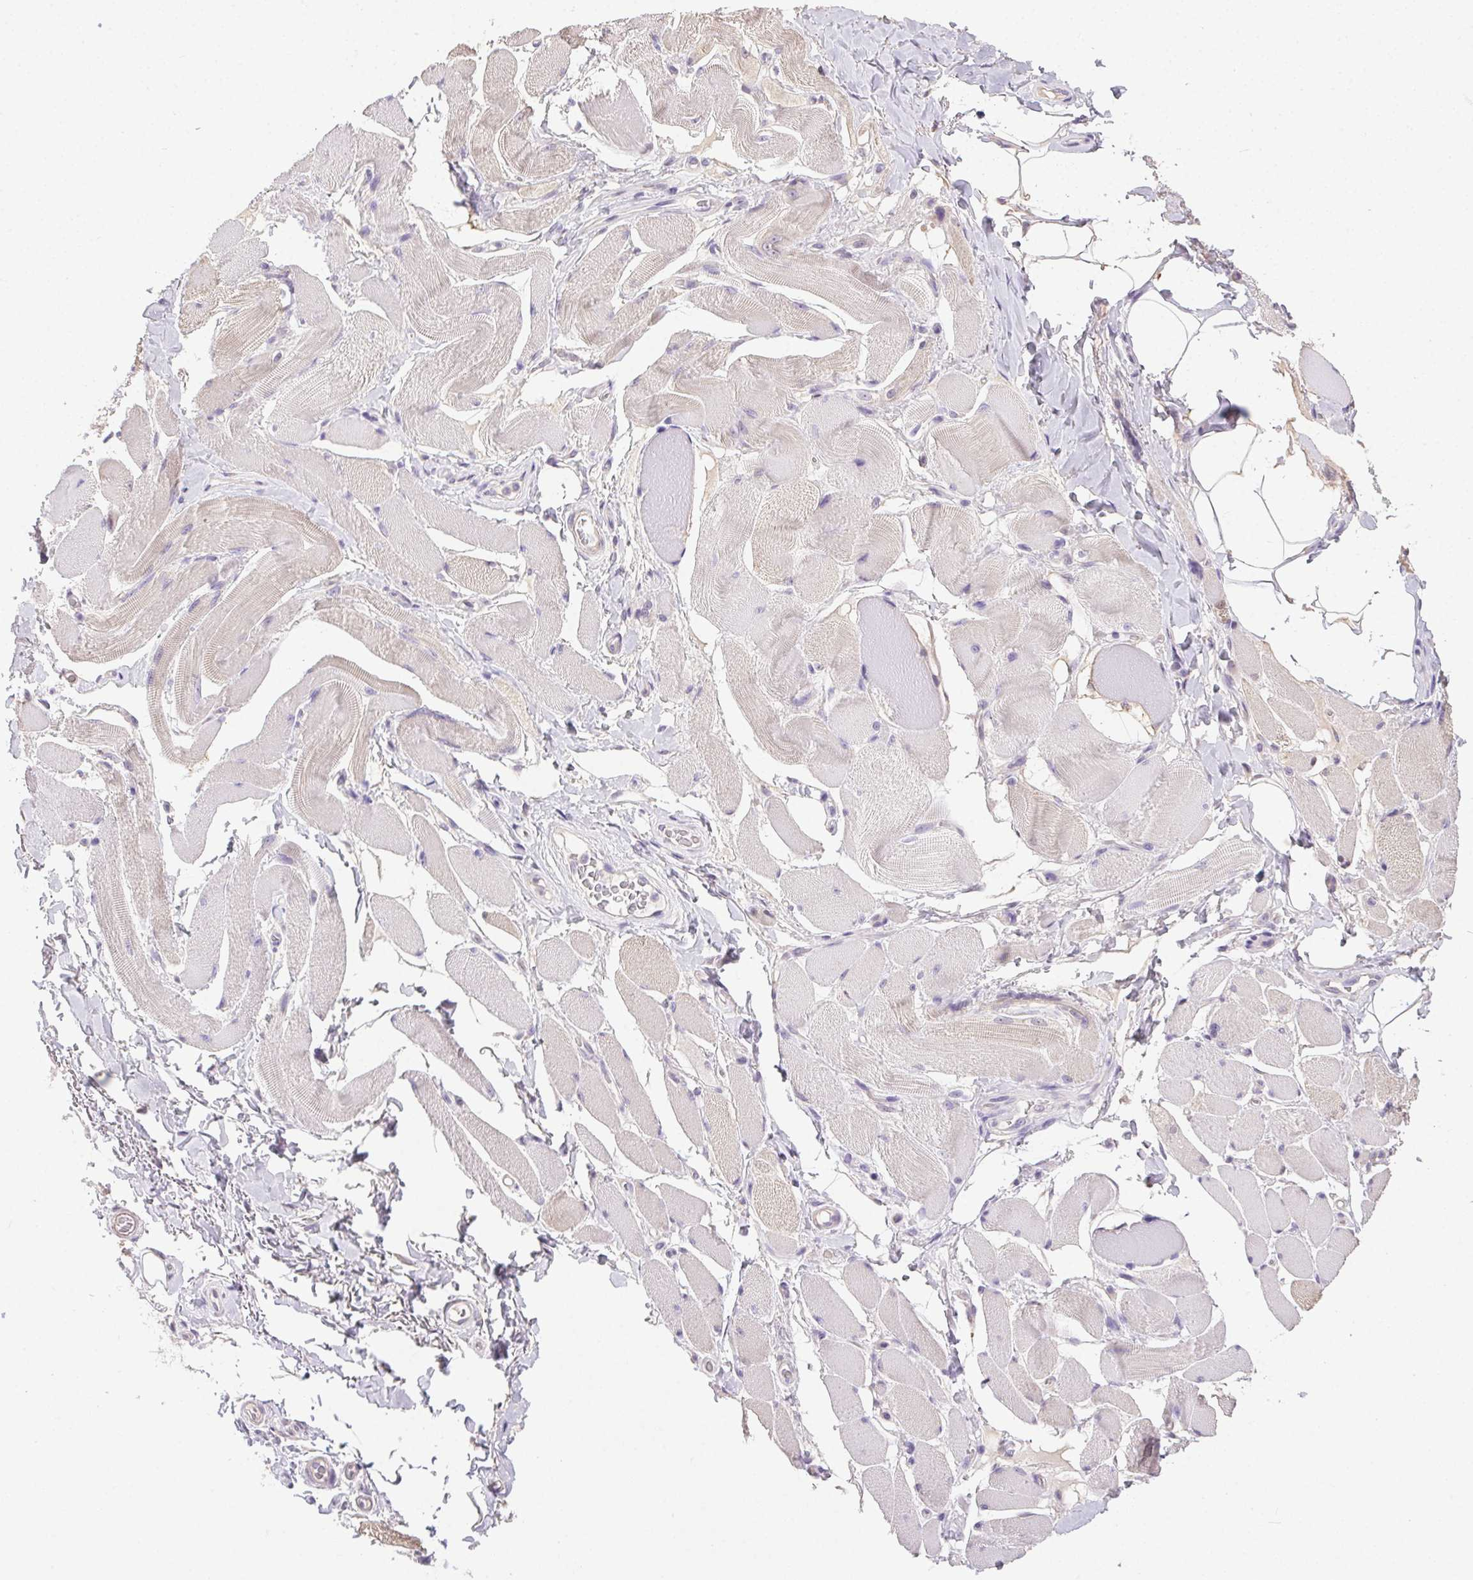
{"staining": {"intensity": "weak", "quantity": "<25%", "location": "cytoplasmic/membranous"}, "tissue": "skeletal muscle", "cell_type": "Myocytes", "image_type": "normal", "snomed": [{"axis": "morphology", "description": "Normal tissue, NOS"}, {"axis": "topography", "description": "Skeletal muscle"}, {"axis": "topography", "description": "Anal"}, {"axis": "topography", "description": "Peripheral nerve tissue"}], "caption": "This is an immunohistochemistry (IHC) micrograph of unremarkable skeletal muscle. There is no positivity in myocytes.", "gene": "SYCE2", "patient": {"sex": "male", "age": 53}}